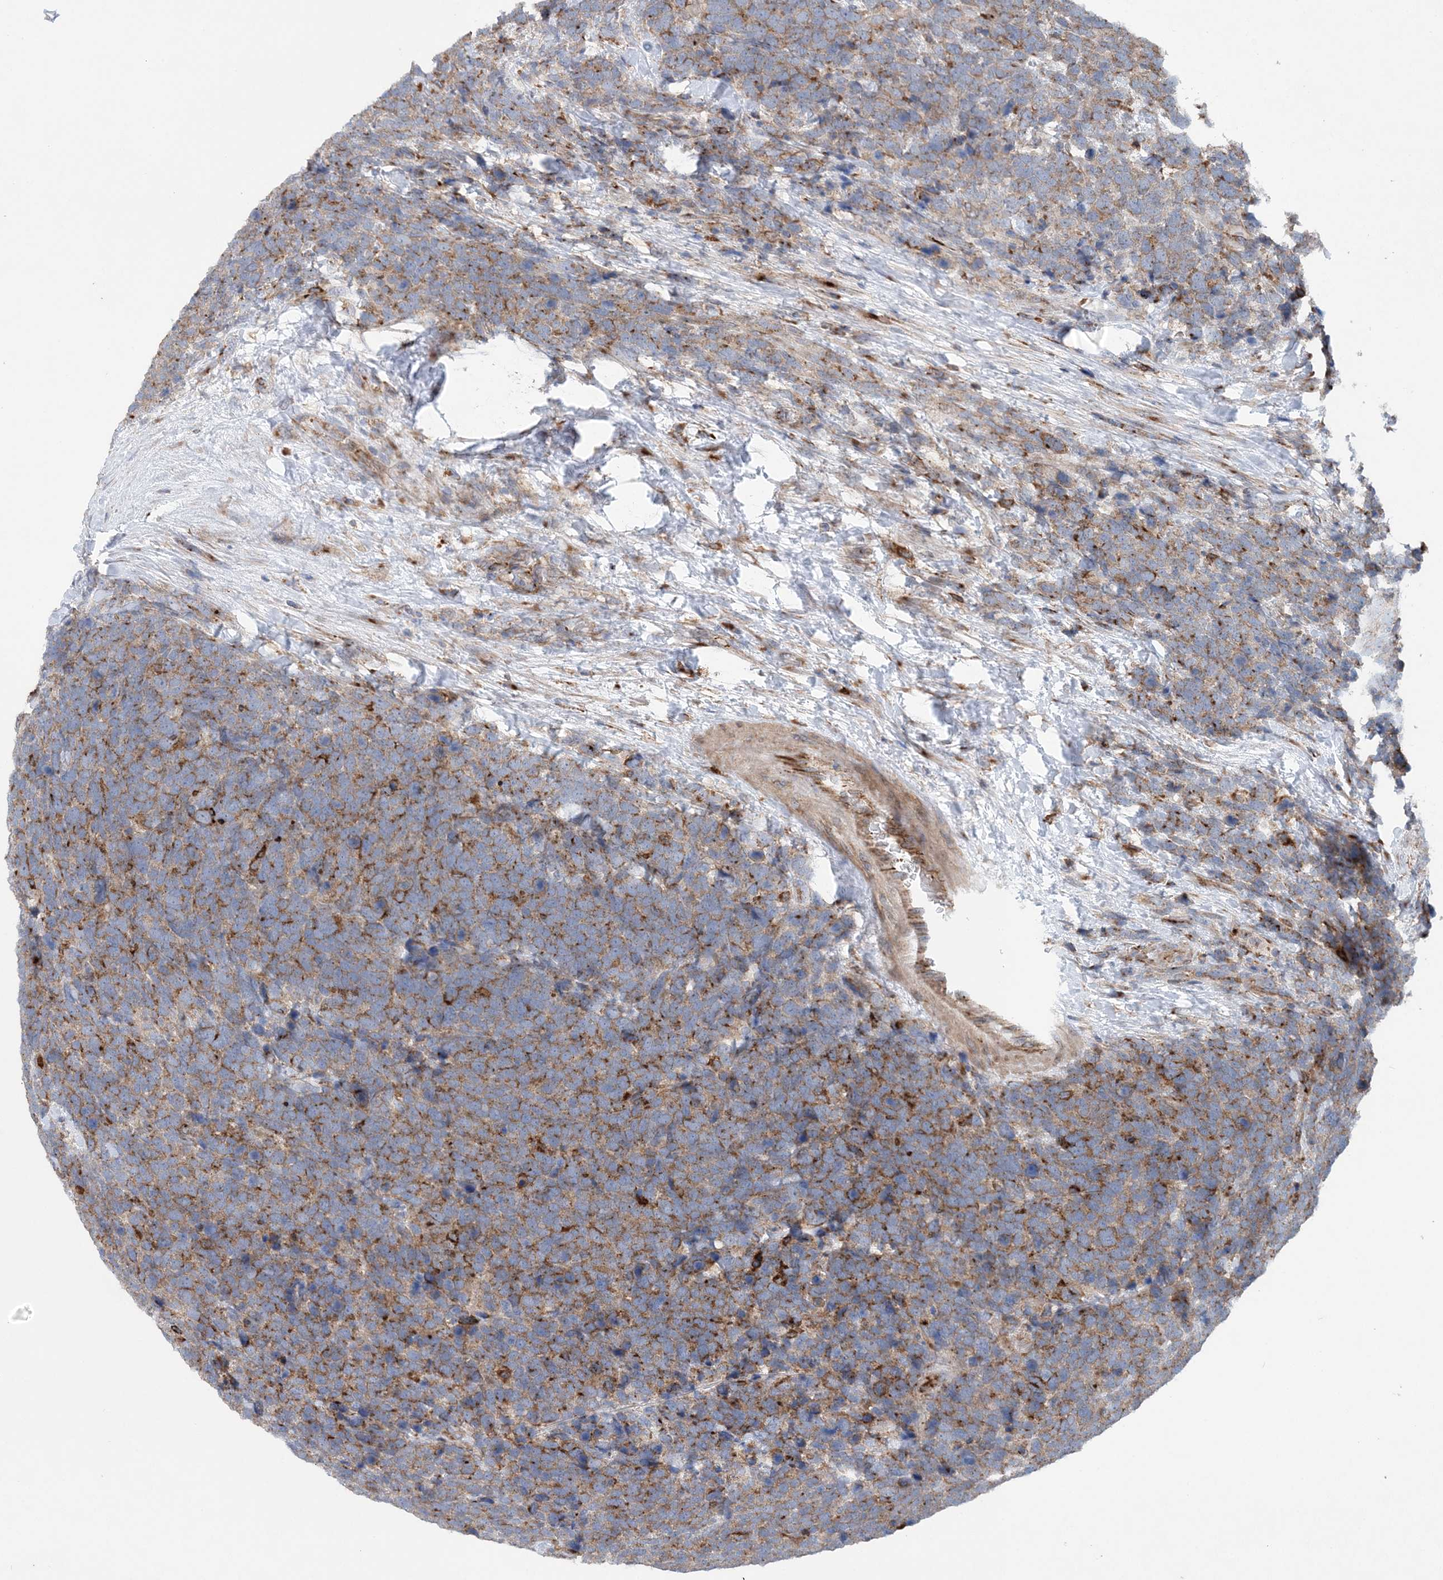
{"staining": {"intensity": "moderate", "quantity": ">75%", "location": "cytoplasmic/membranous"}, "tissue": "urothelial cancer", "cell_type": "Tumor cells", "image_type": "cancer", "snomed": [{"axis": "morphology", "description": "Urothelial carcinoma, High grade"}, {"axis": "topography", "description": "Urinary bladder"}], "caption": "This is an image of immunohistochemistry (IHC) staining of urothelial carcinoma (high-grade), which shows moderate expression in the cytoplasmic/membranous of tumor cells.", "gene": "PTTG1IP", "patient": {"sex": "female", "age": 82}}